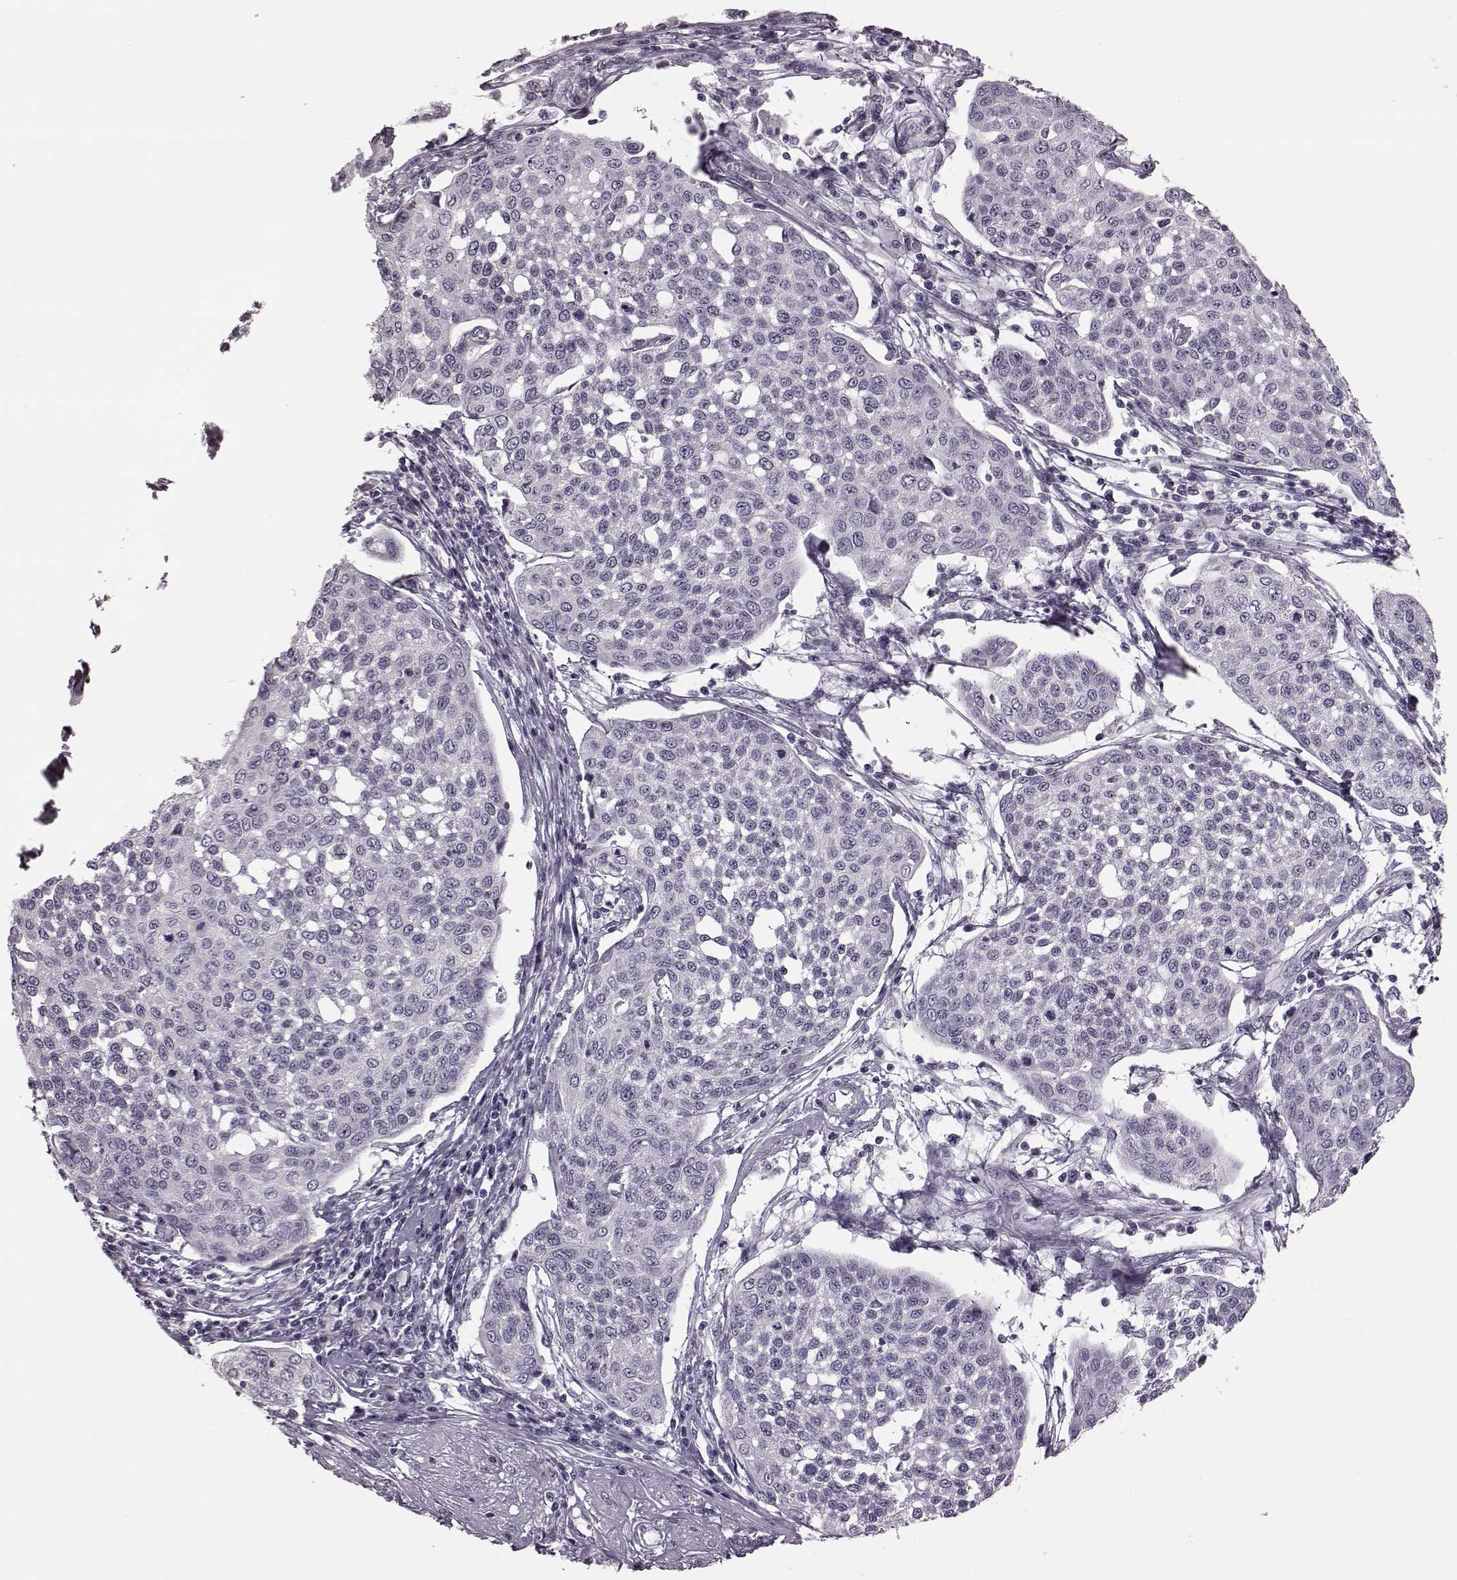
{"staining": {"intensity": "negative", "quantity": "none", "location": "none"}, "tissue": "cervical cancer", "cell_type": "Tumor cells", "image_type": "cancer", "snomed": [{"axis": "morphology", "description": "Squamous cell carcinoma, NOS"}, {"axis": "topography", "description": "Cervix"}], "caption": "The micrograph demonstrates no significant staining in tumor cells of cervical cancer. (DAB immunohistochemistry (IHC) visualized using brightfield microscopy, high magnification).", "gene": "ZNF433", "patient": {"sex": "female", "age": 34}}